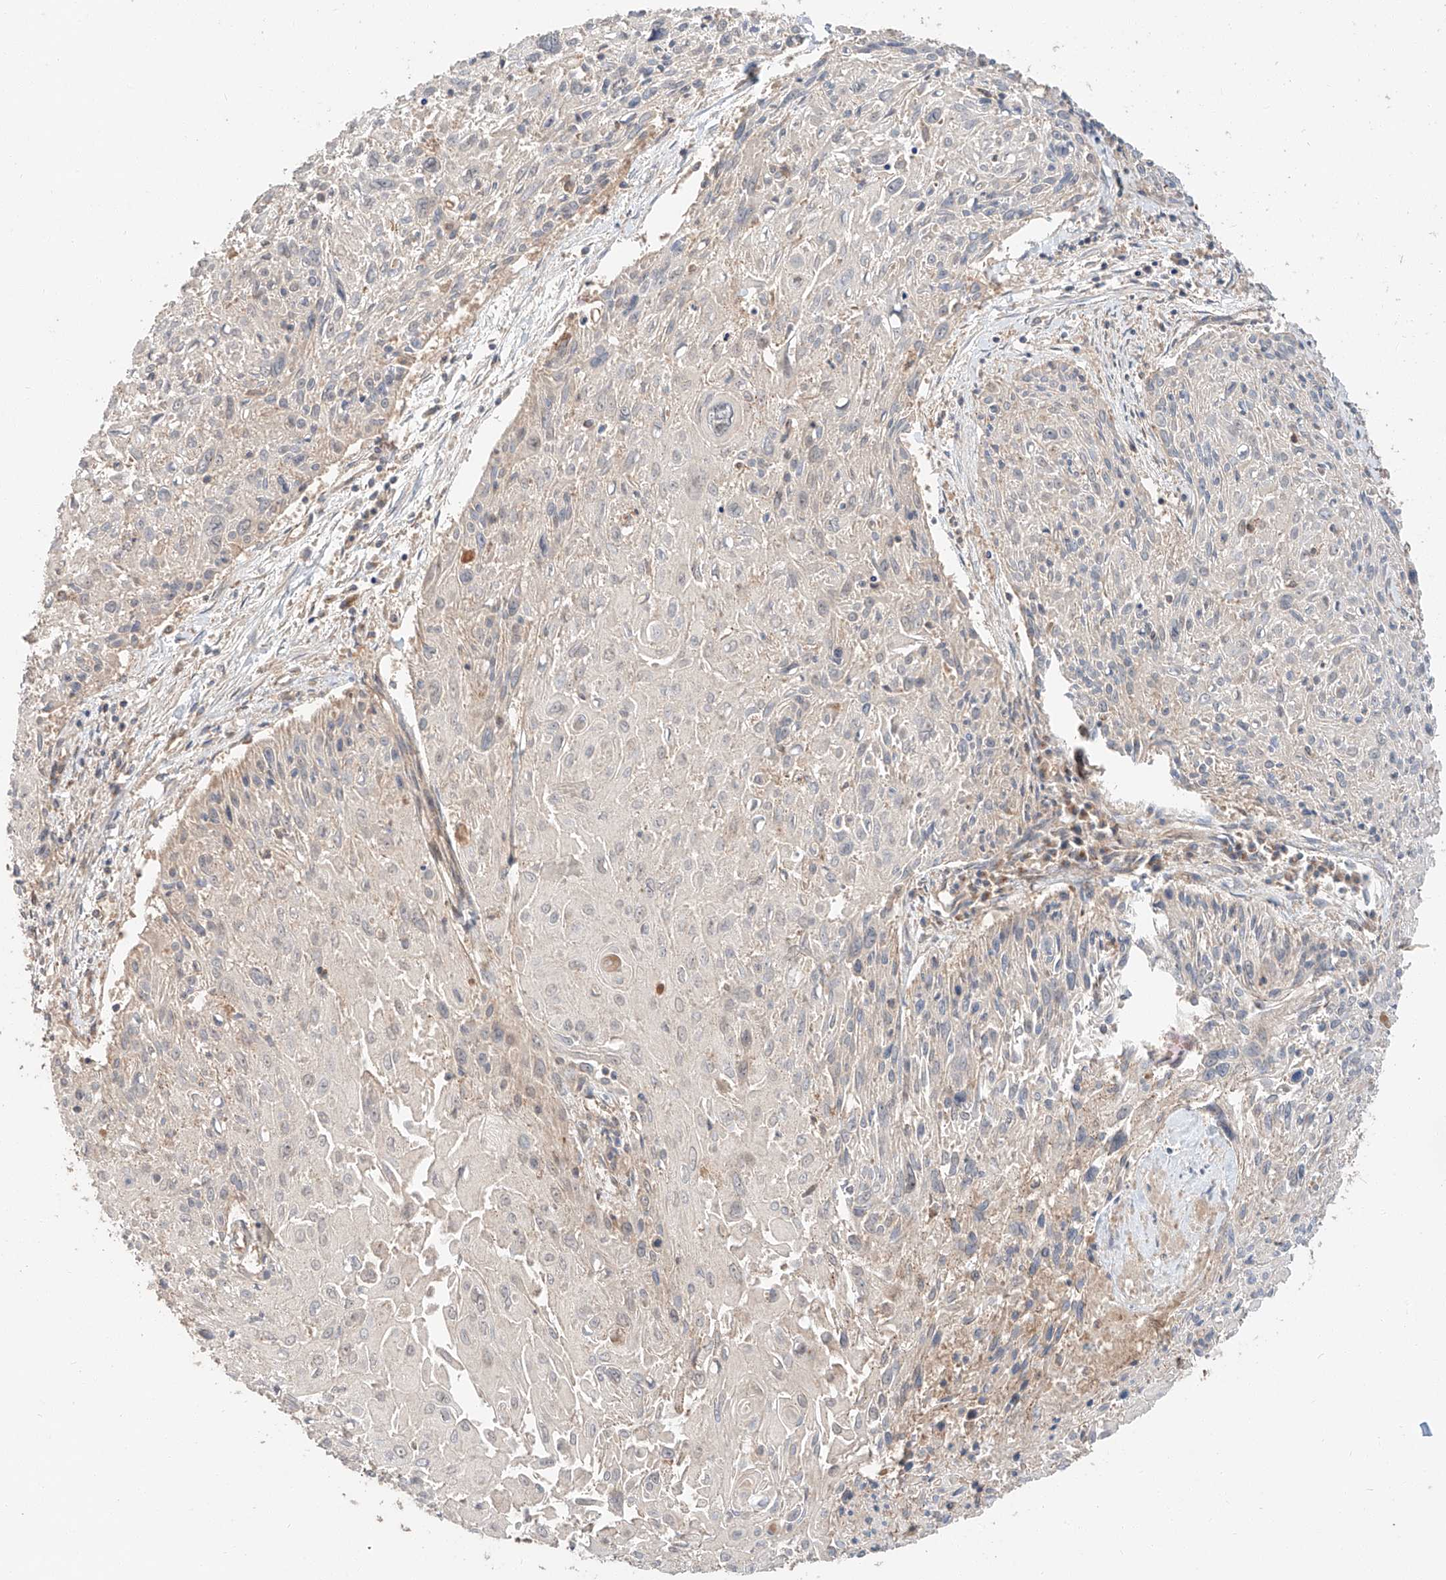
{"staining": {"intensity": "negative", "quantity": "none", "location": "none"}, "tissue": "cervical cancer", "cell_type": "Tumor cells", "image_type": "cancer", "snomed": [{"axis": "morphology", "description": "Squamous cell carcinoma, NOS"}, {"axis": "topography", "description": "Cervix"}], "caption": "DAB (3,3'-diaminobenzidine) immunohistochemical staining of human cervical cancer (squamous cell carcinoma) exhibits no significant expression in tumor cells.", "gene": "XPNPEP1", "patient": {"sex": "female", "age": 51}}